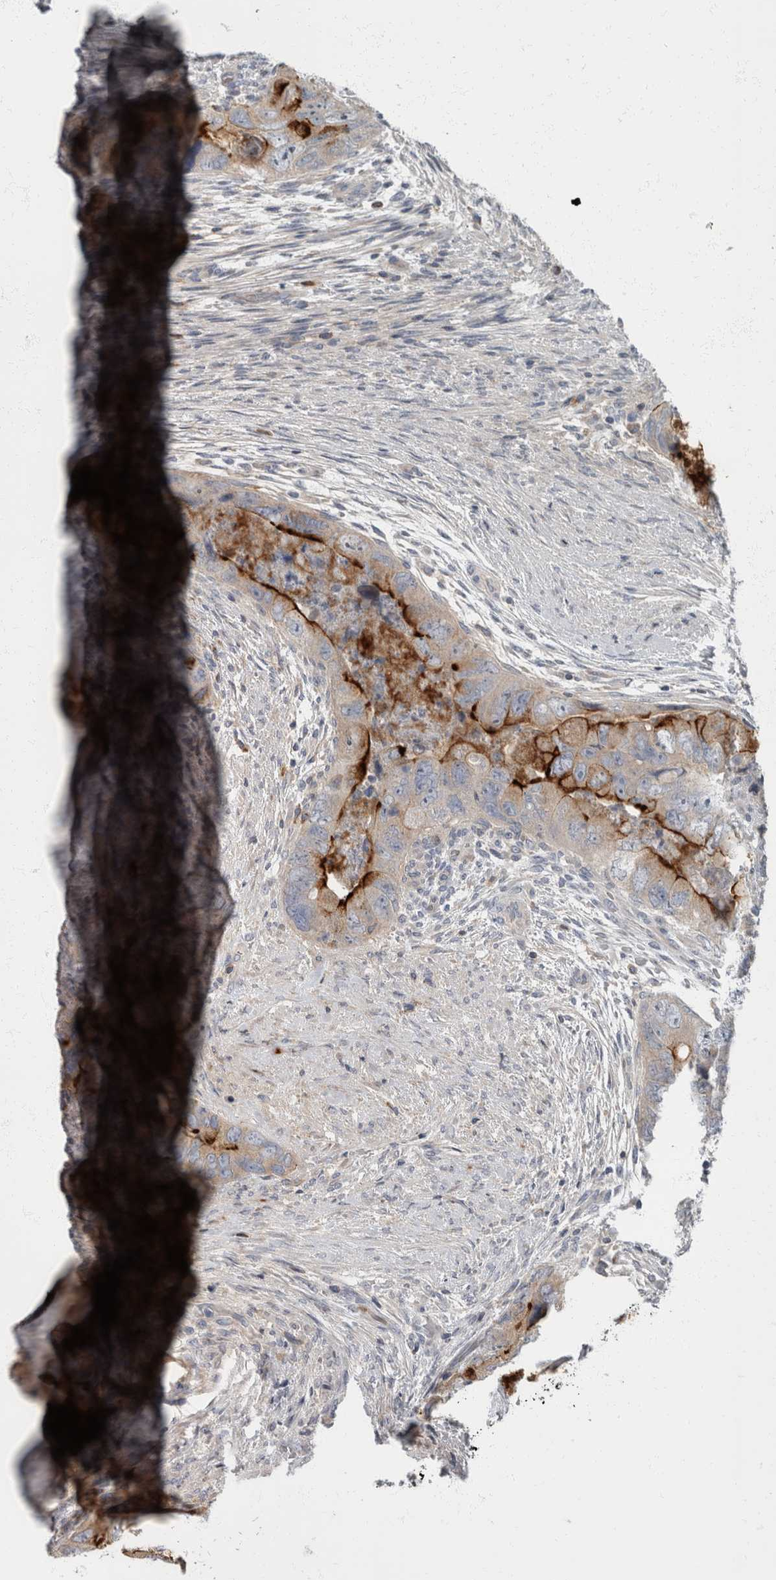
{"staining": {"intensity": "strong", "quantity": "<25%", "location": "cytoplasmic/membranous"}, "tissue": "colorectal cancer", "cell_type": "Tumor cells", "image_type": "cancer", "snomed": [{"axis": "morphology", "description": "Adenocarcinoma, NOS"}, {"axis": "topography", "description": "Rectum"}], "caption": "Human adenocarcinoma (colorectal) stained with a protein marker displays strong staining in tumor cells.", "gene": "CDC42BPG", "patient": {"sex": "male", "age": 63}}